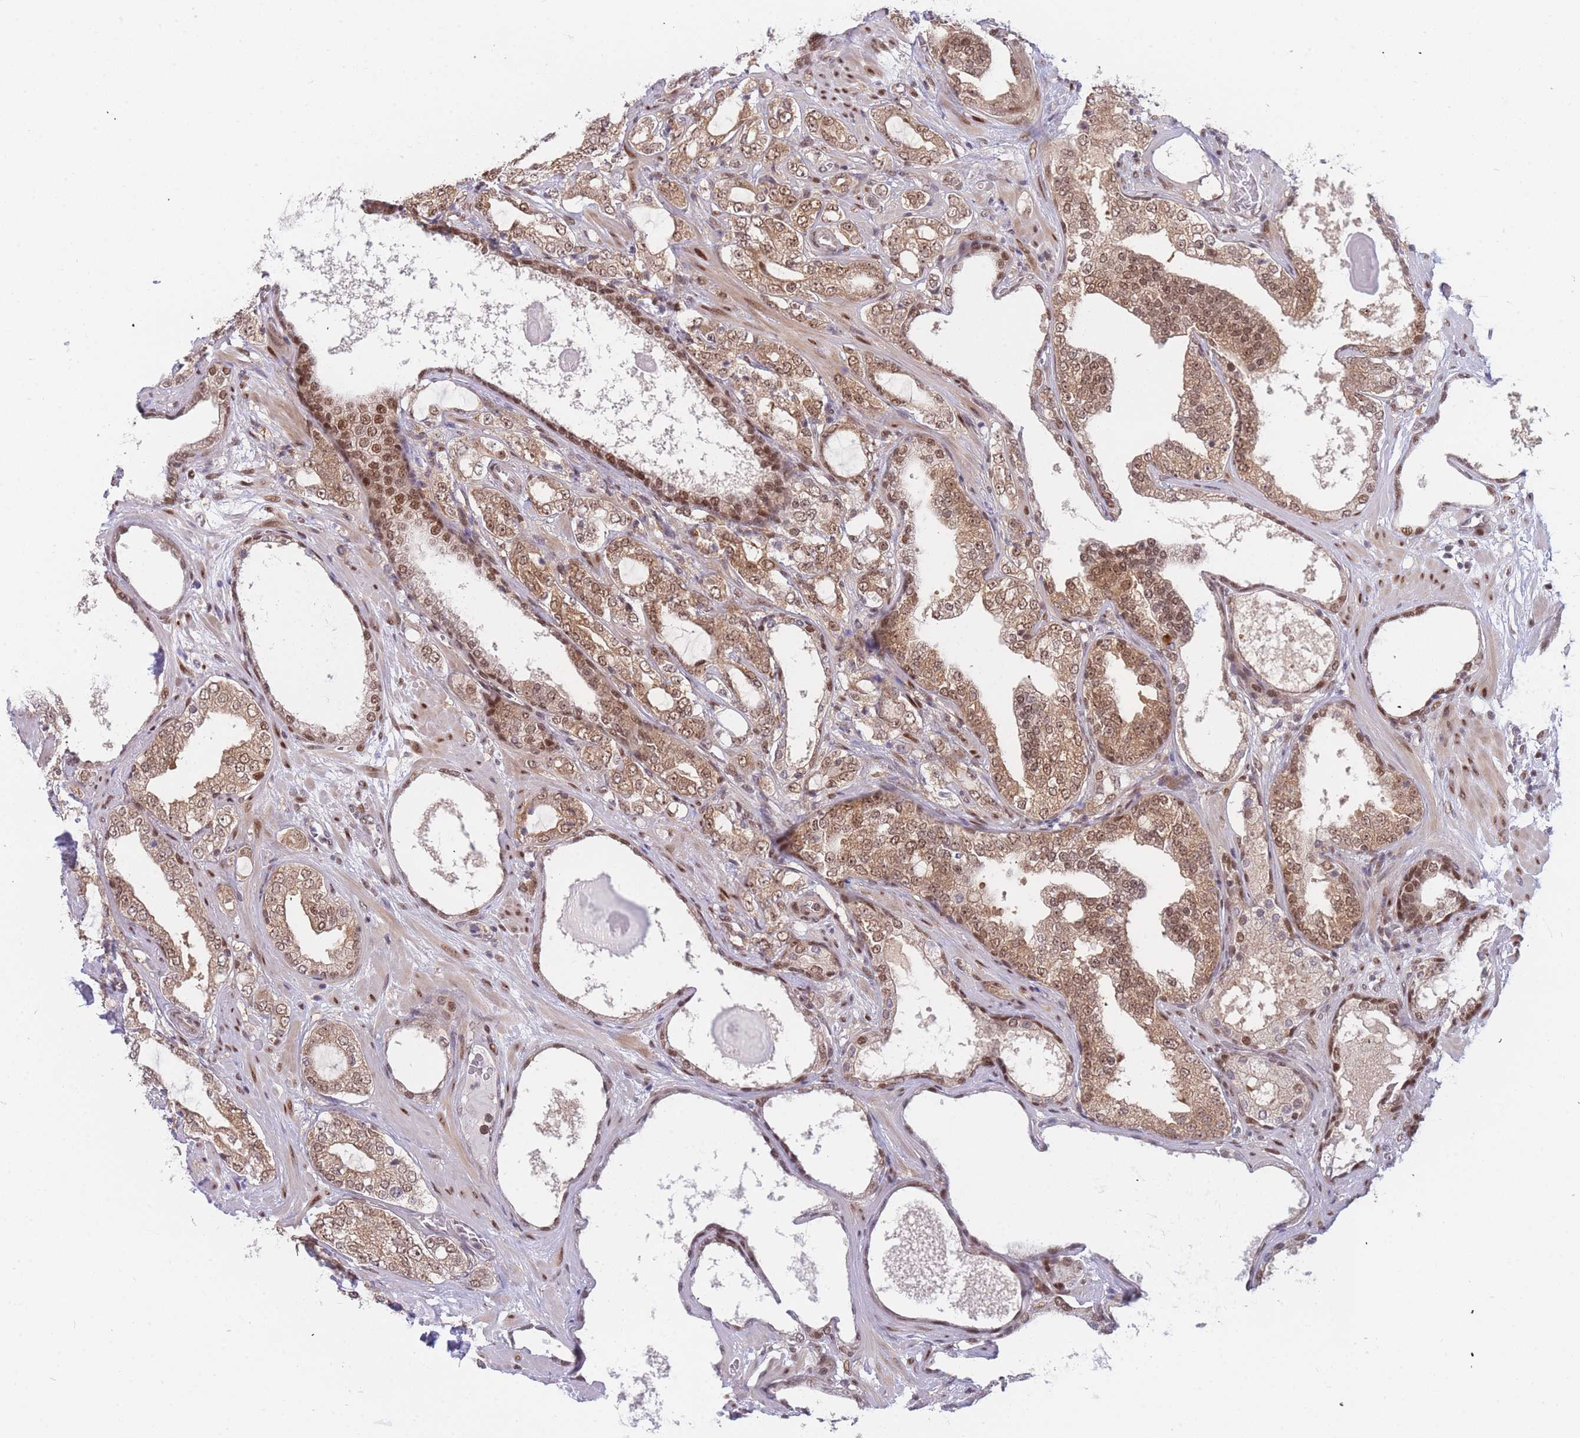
{"staining": {"intensity": "moderate", "quantity": ">75%", "location": "cytoplasmic/membranous,nuclear"}, "tissue": "prostate cancer", "cell_type": "Tumor cells", "image_type": "cancer", "snomed": [{"axis": "morphology", "description": "Adenocarcinoma, High grade"}, {"axis": "topography", "description": "Prostate"}], "caption": "Adenocarcinoma (high-grade) (prostate) was stained to show a protein in brown. There is medium levels of moderate cytoplasmic/membranous and nuclear staining in about >75% of tumor cells.", "gene": "DEAF1", "patient": {"sex": "male", "age": 64}}